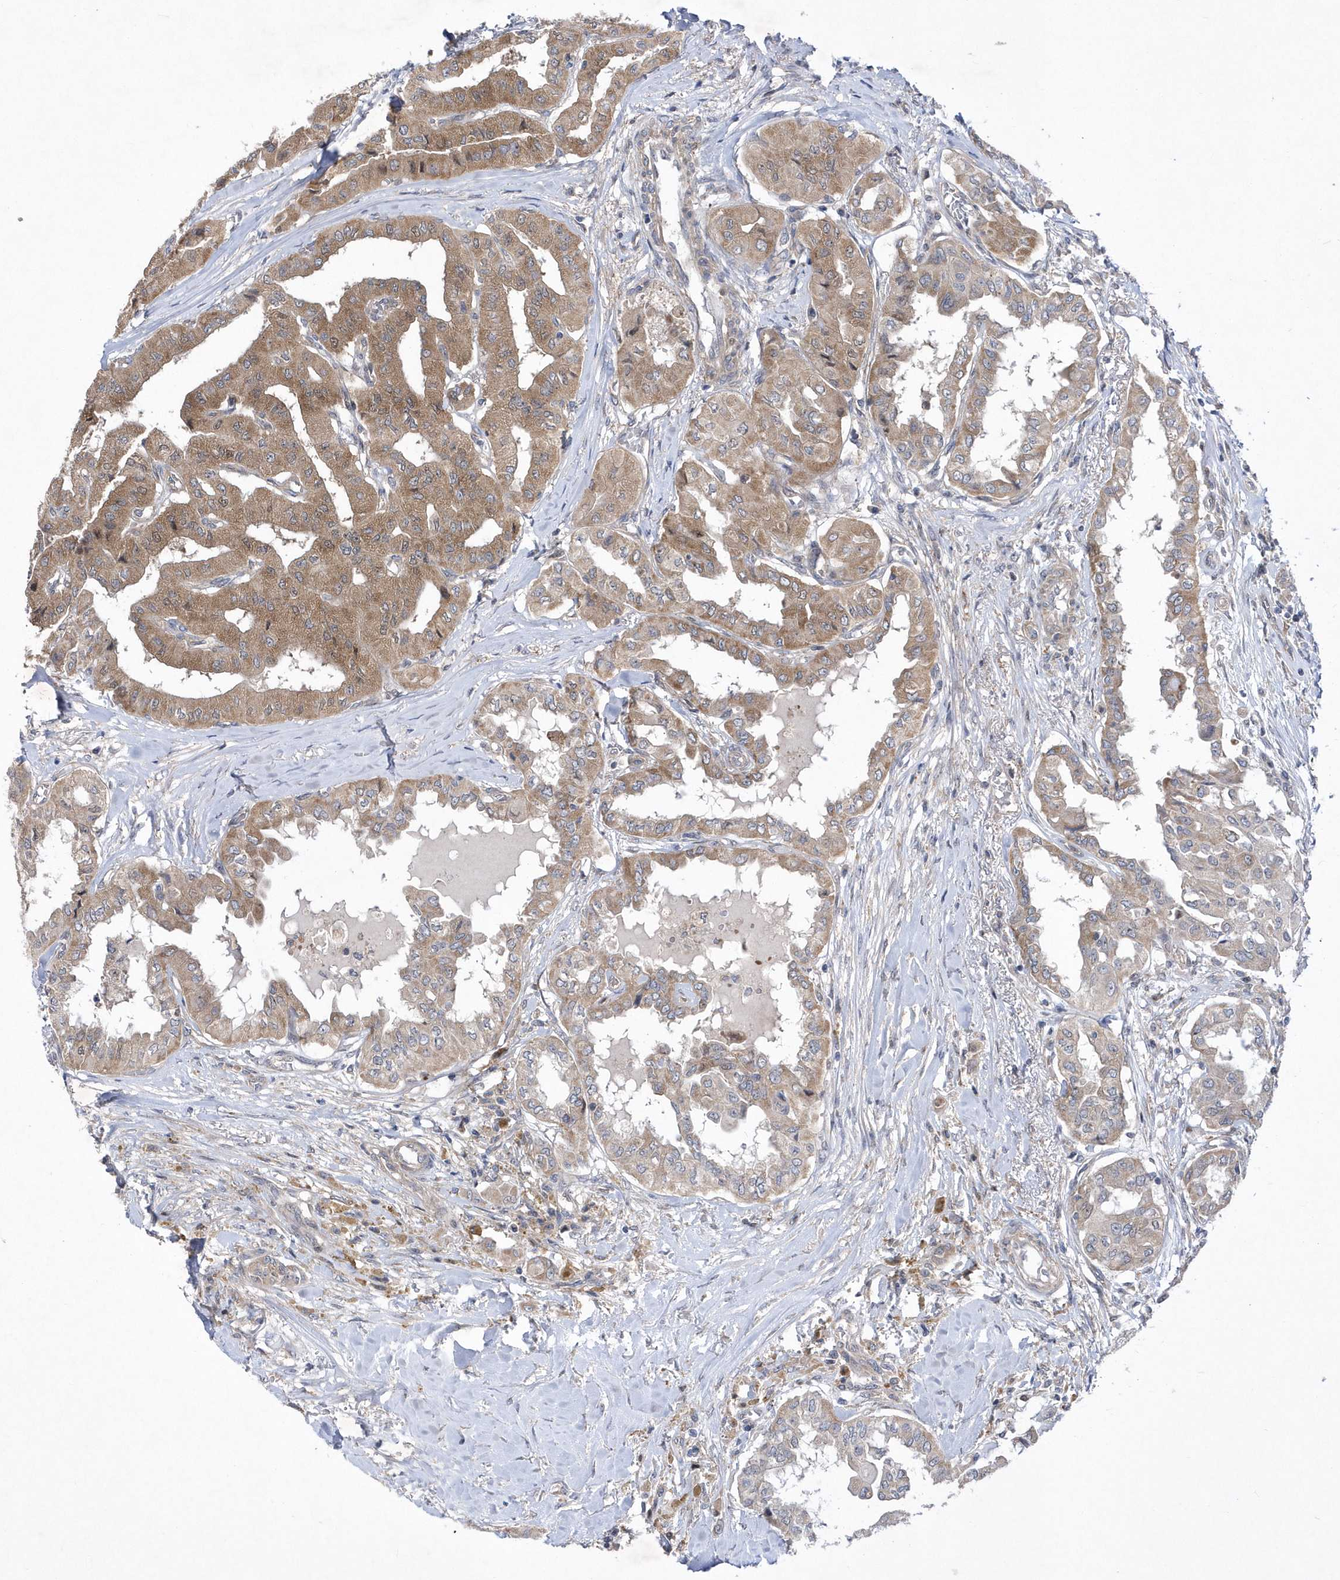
{"staining": {"intensity": "moderate", "quantity": ">75%", "location": "cytoplasmic/membranous"}, "tissue": "thyroid cancer", "cell_type": "Tumor cells", "image_type": "cancer", "snomed": [{"axis": "morphology", "description": "Papillary adenocarcinoma, NOS"}, {"axis": "topography", "description": "Thyroid gland"}], "caption": "Immunohistochemistry (IHC) micrograph of thyroid papillary adenocarcinoma stained for a protein (brown), which displays medium levels of moderate cytoplasmic/membranous expression in about >75% of tumor cells.", "gene": "LONRF2", "patient": {"sex": "female", "age": 59}}